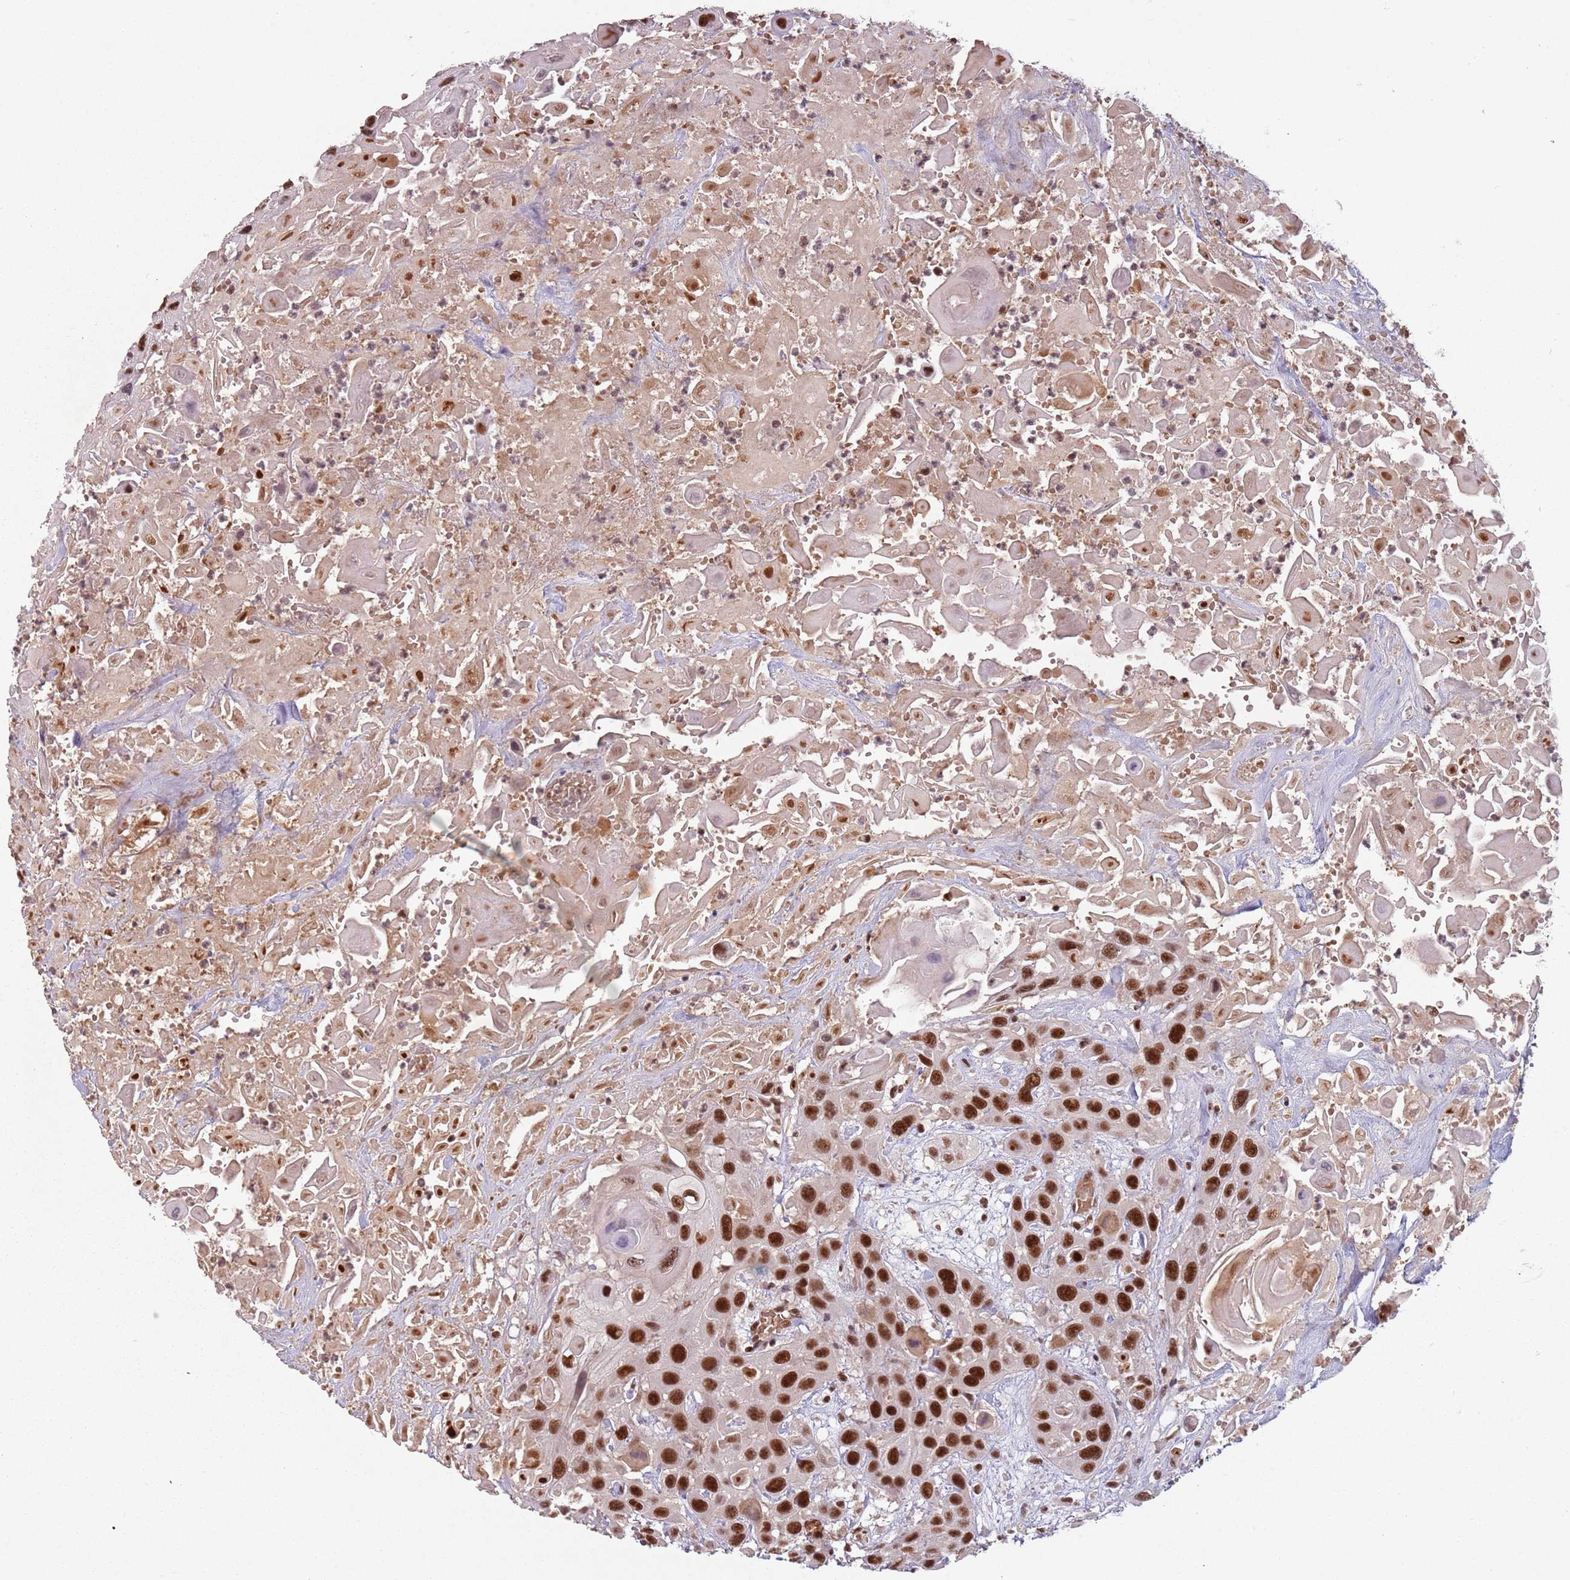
{"staining": {"intensity": "strong", "quantity": ">75%", "location": "nuclear"}, "tissue": "head and neck cancer", "cell_type": "Tumor cells", "image_type": "cancer", "snomed": [{"axis": "morphology", "description": "Squamous cell carcinoma, NOS"}, {"axis": "topography", "description": "Head-Neck"}], "caption": "Immunohistochemical staining of human head and neck cancer exhibits high levels of strong nuclear protein positivity in about >75% of tumor cells.", "gene": "NCBP1", "patient": {"sex": "male", "age": 81}}